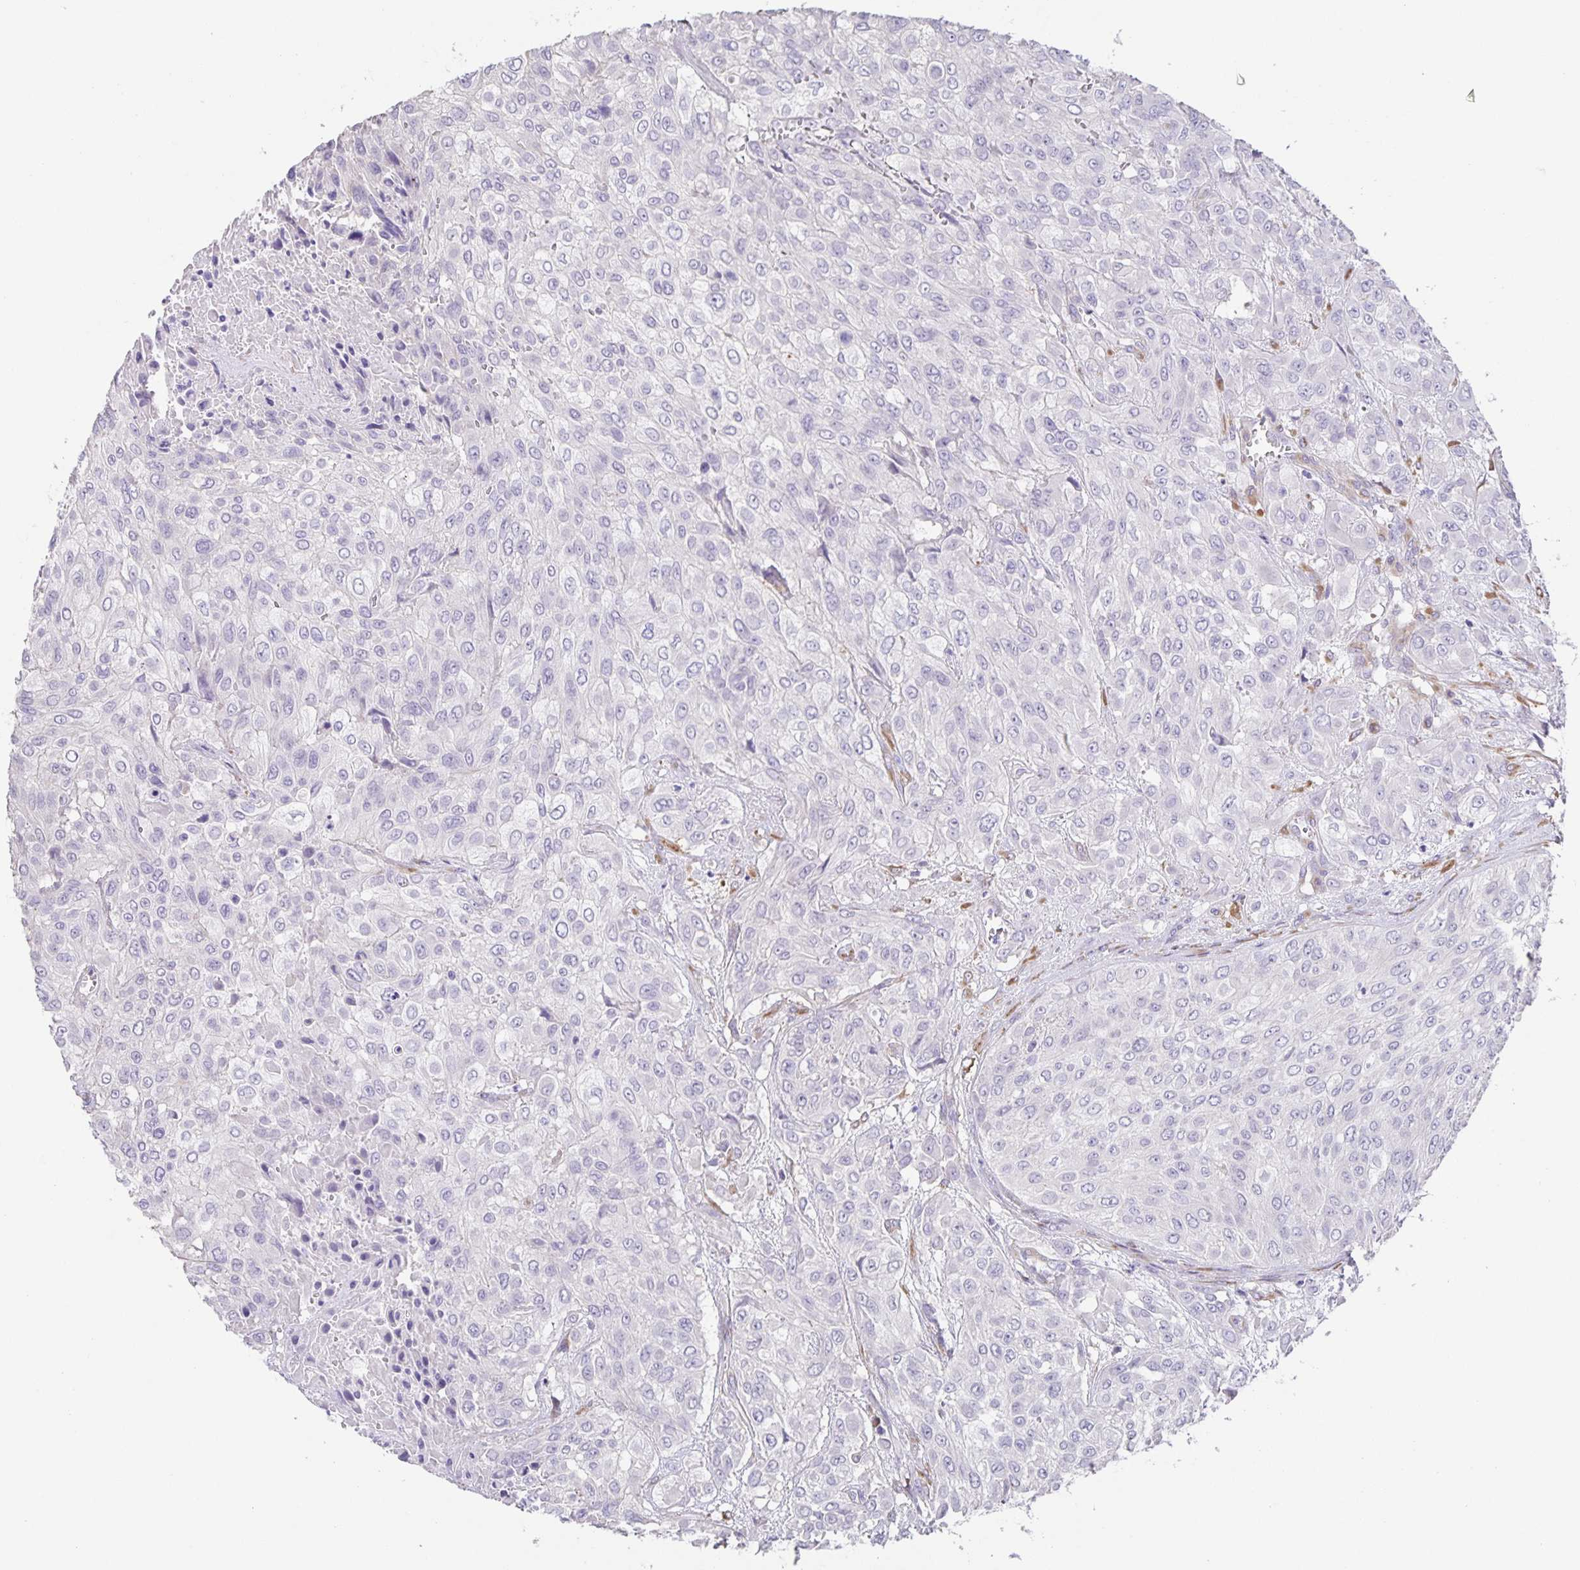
{"staining": {"intensity": "negative", "quantity": "none", "location": "none"}, "tissue": "urothelial cancer", "cell_type": "Tumor cells", "image_type": "cancer", "snomed": [{"axis": "morphology", "description": "Urothelial carcinoma, High grade"}, {"axis": "topography", "description": "Urinary bladder"}], "caption": "IHC of high-grade urothelial carcinoma displays no positivity in tumor cells.", "gene": "PRR36", "patient": {"sex": "male", "age": 57}}